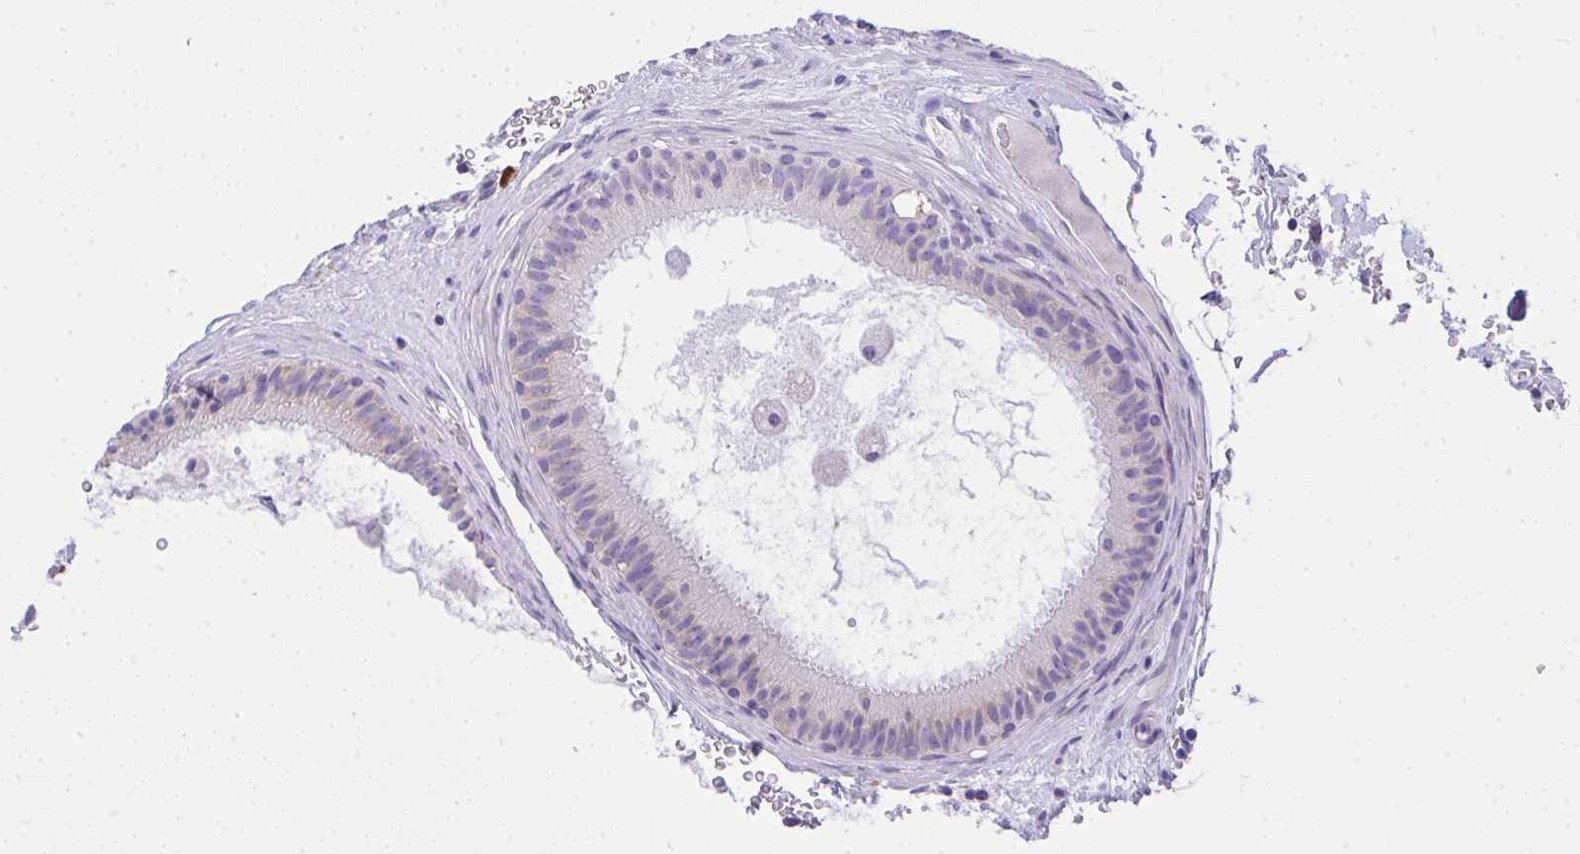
{"staining": {"intensity": "weak", "quantity": "<25%", "location": "cytoplasmic/membranous"}, "tissue": "epididymis", "cell_type": "Glandular cells", "image_type": "normal", "snomed": [{"axis": "morphology", "description": "Normal tissue, NOS"}, {"axis": "topography", "description": "Epididymis"}], "caption": "IHC photomicrograph of normal epididymis: epididymis stained with DAB reveals no significant protein positivity in glandular cells.", "gene": "ADRA2C", "patient": {"sex": "male", "age": 23}}